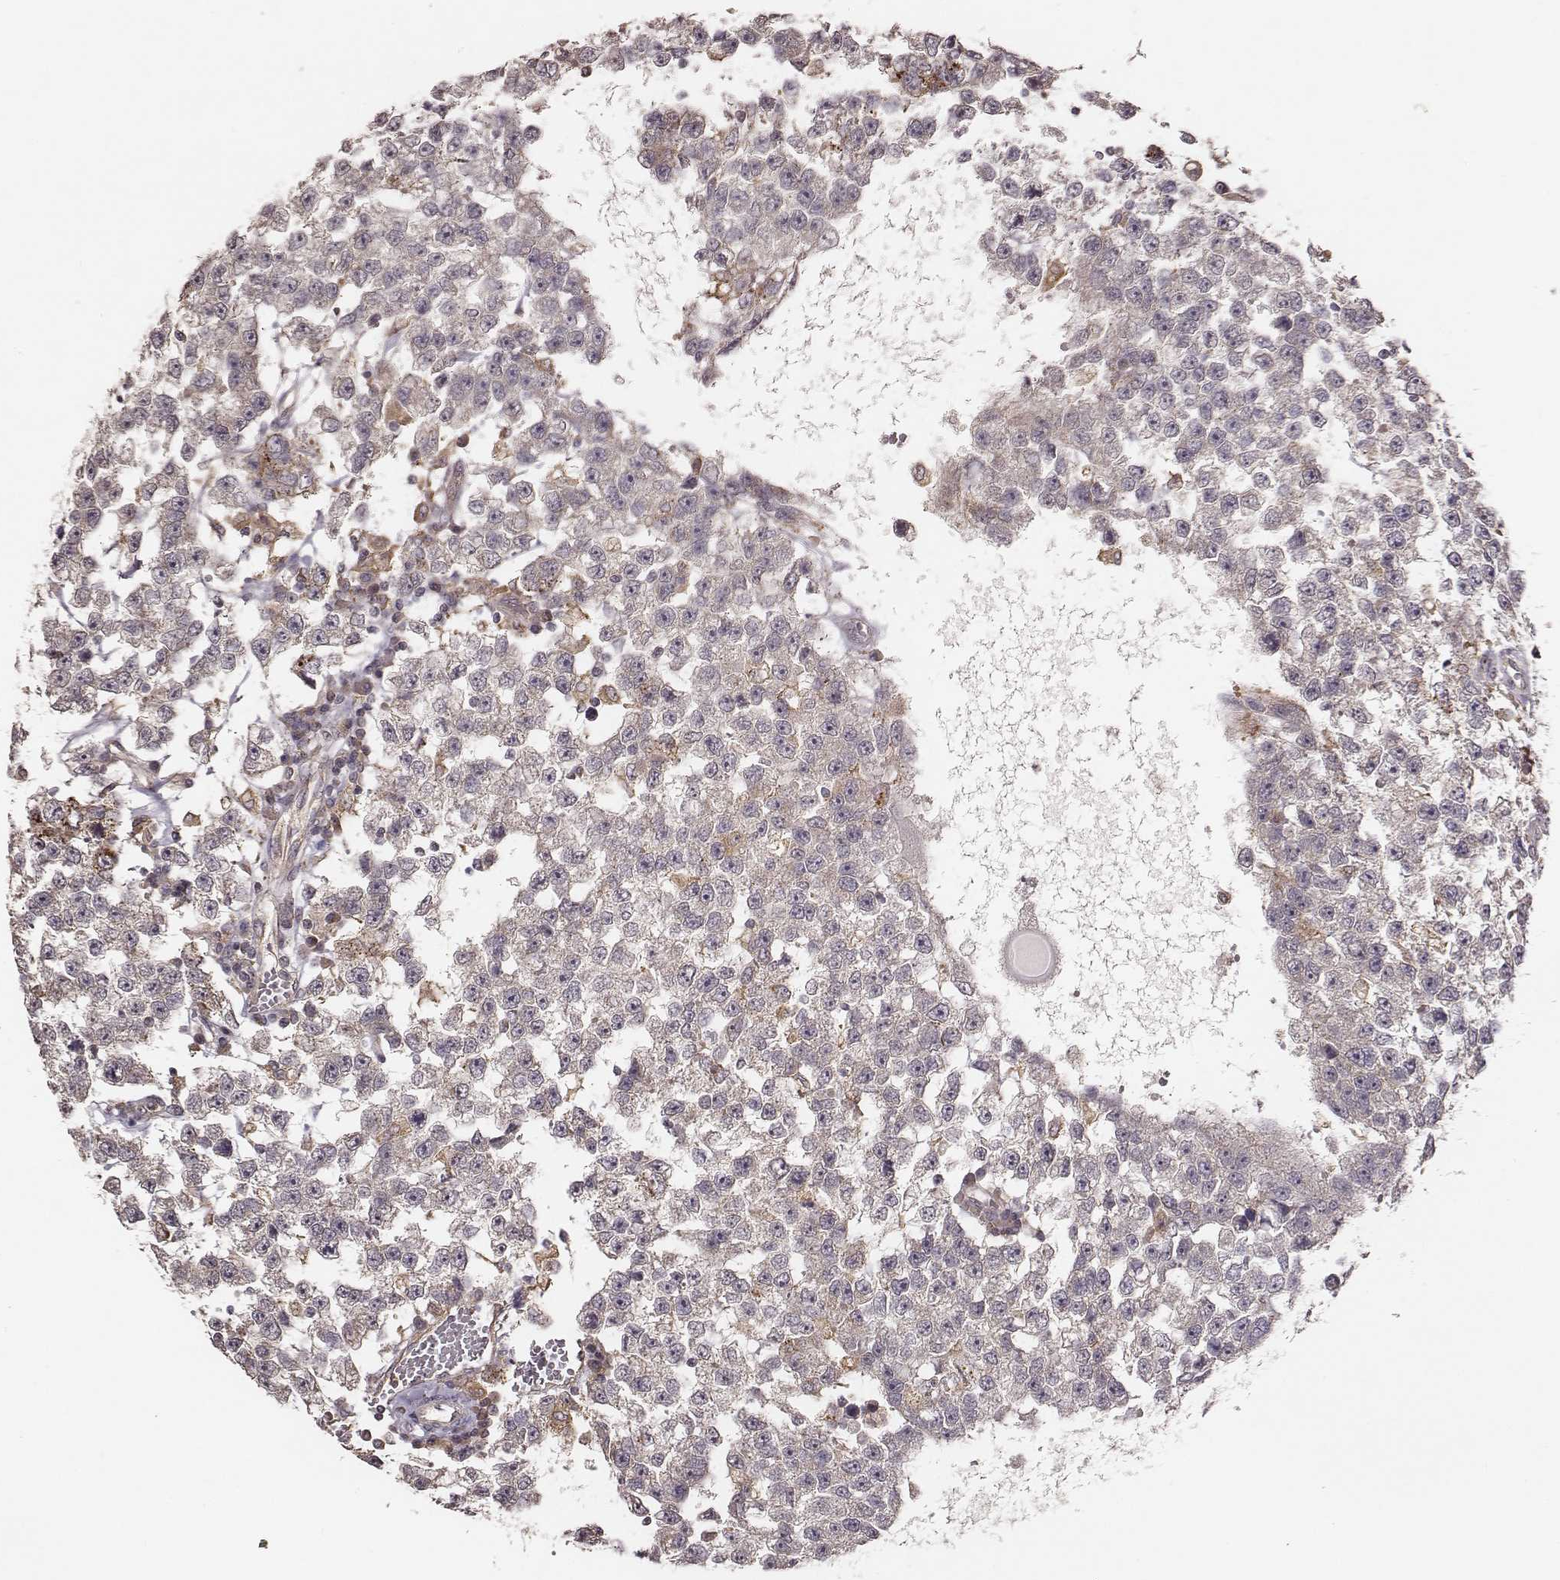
{"staining": {"intensity": "negative", "quantity": "none", "location": "none"}, "tissue": "testis cancer", "cell_type": "Tumor cells", "image_type": "cancer", "snomed": [{"axis": "morphology", "description": "Seminoma, NOS"}, {"axis": "topography", "description": "Testis"}], "caption": "Tumor cells are negative for protein expression in human testis cancer.", "gene": "VPS26A", "patient": {"sex": "male", "age": 34}}